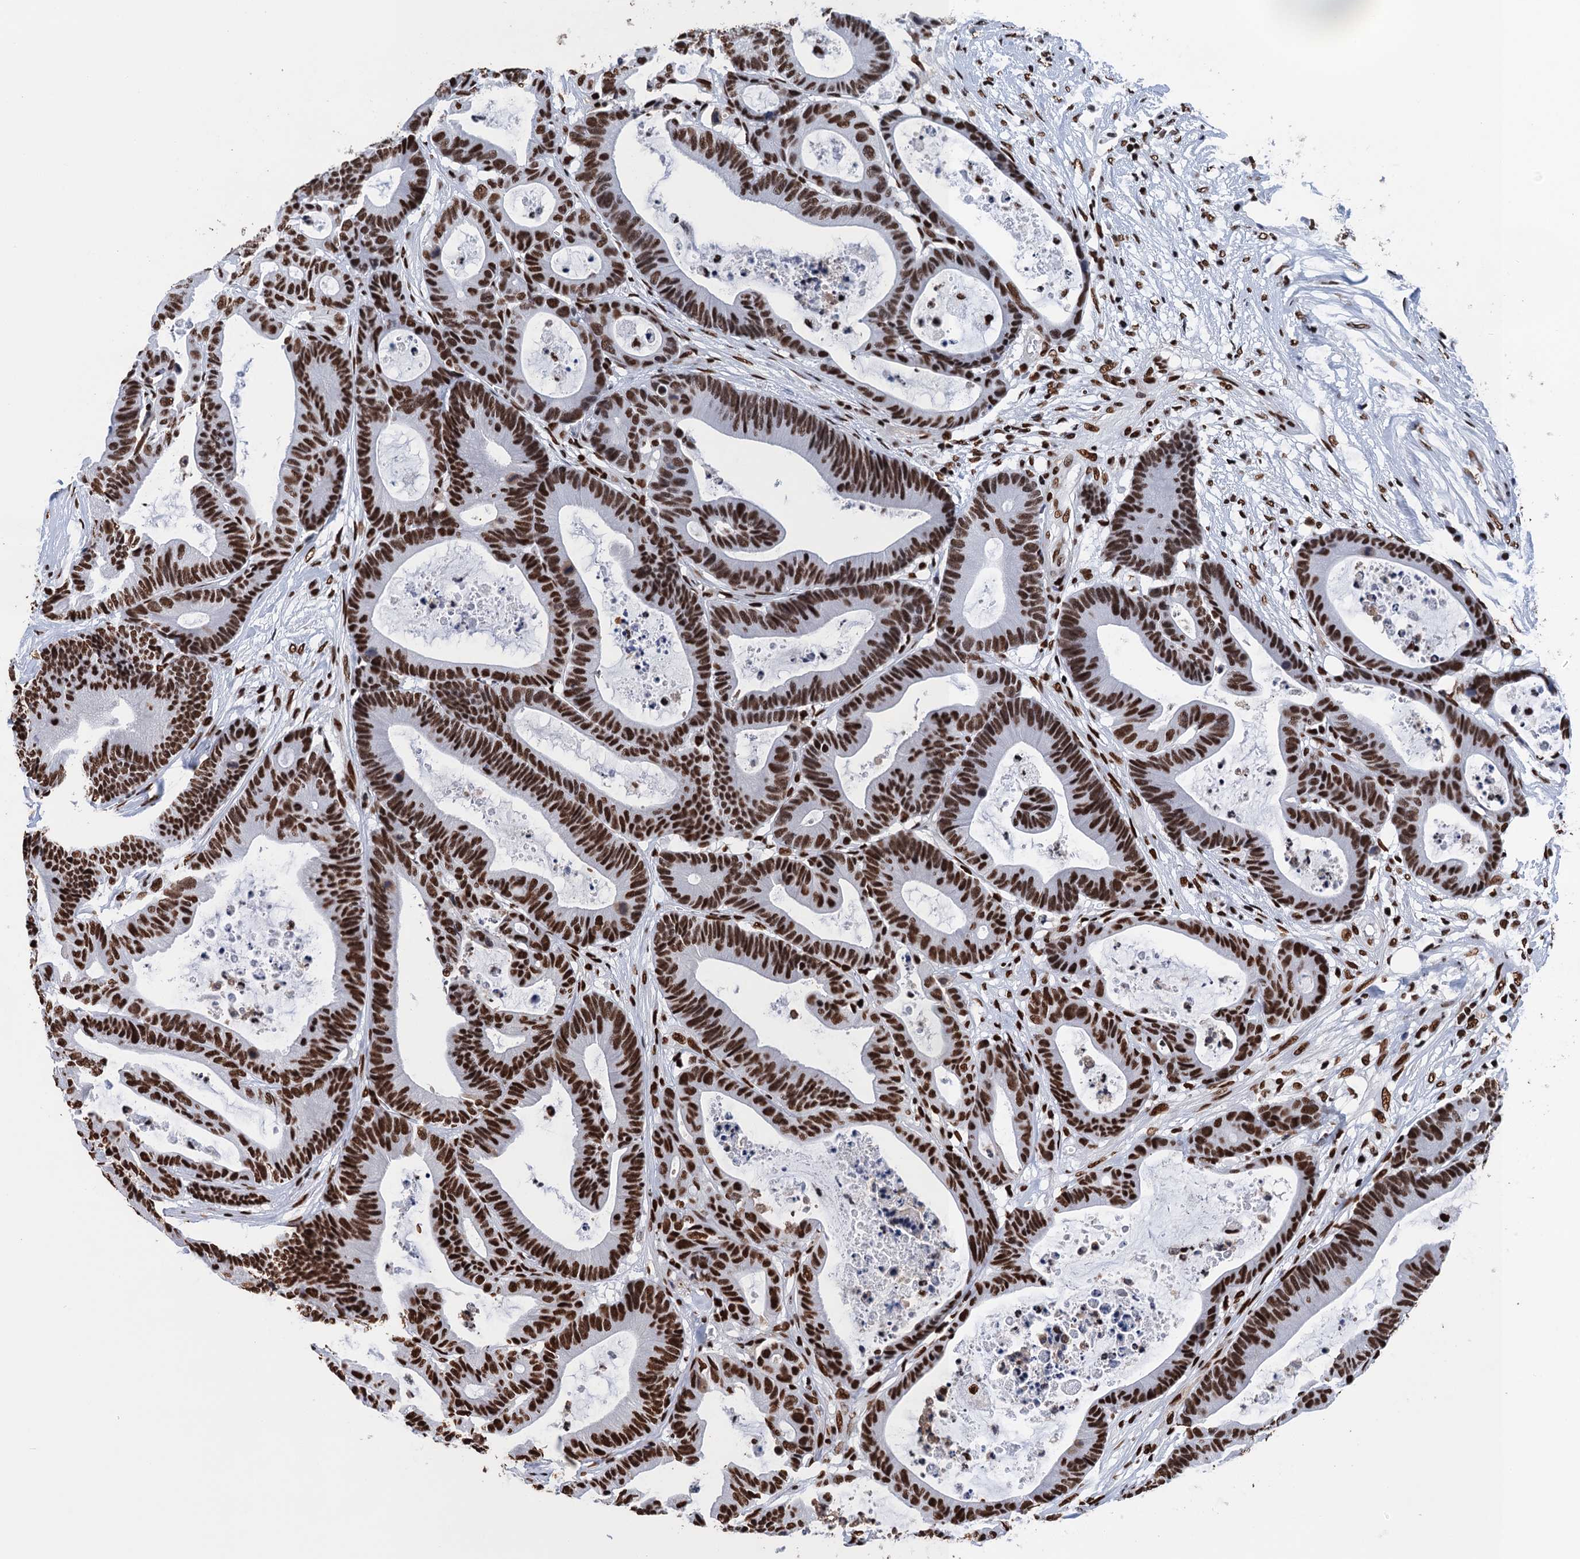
{"staining": {"intensity": "strong", "quantity": ">75%", "location": "nuclear"}, "tissue": "colorectal cancer", "cell_type": "Tumor cells", "image_type": "cancer", "snomed": [{"axis": "morphology", "description": "Adenocarcinoma, NOS"}, {"axis": "topography", "description": "Colon"}], "caption": "Tumor cells exhibit strong nuclear expression in about >75% of cells in colorectal adenocarcinoma.", "gene": "UBA2", "patient": {"sex": "female", "age": 84}}